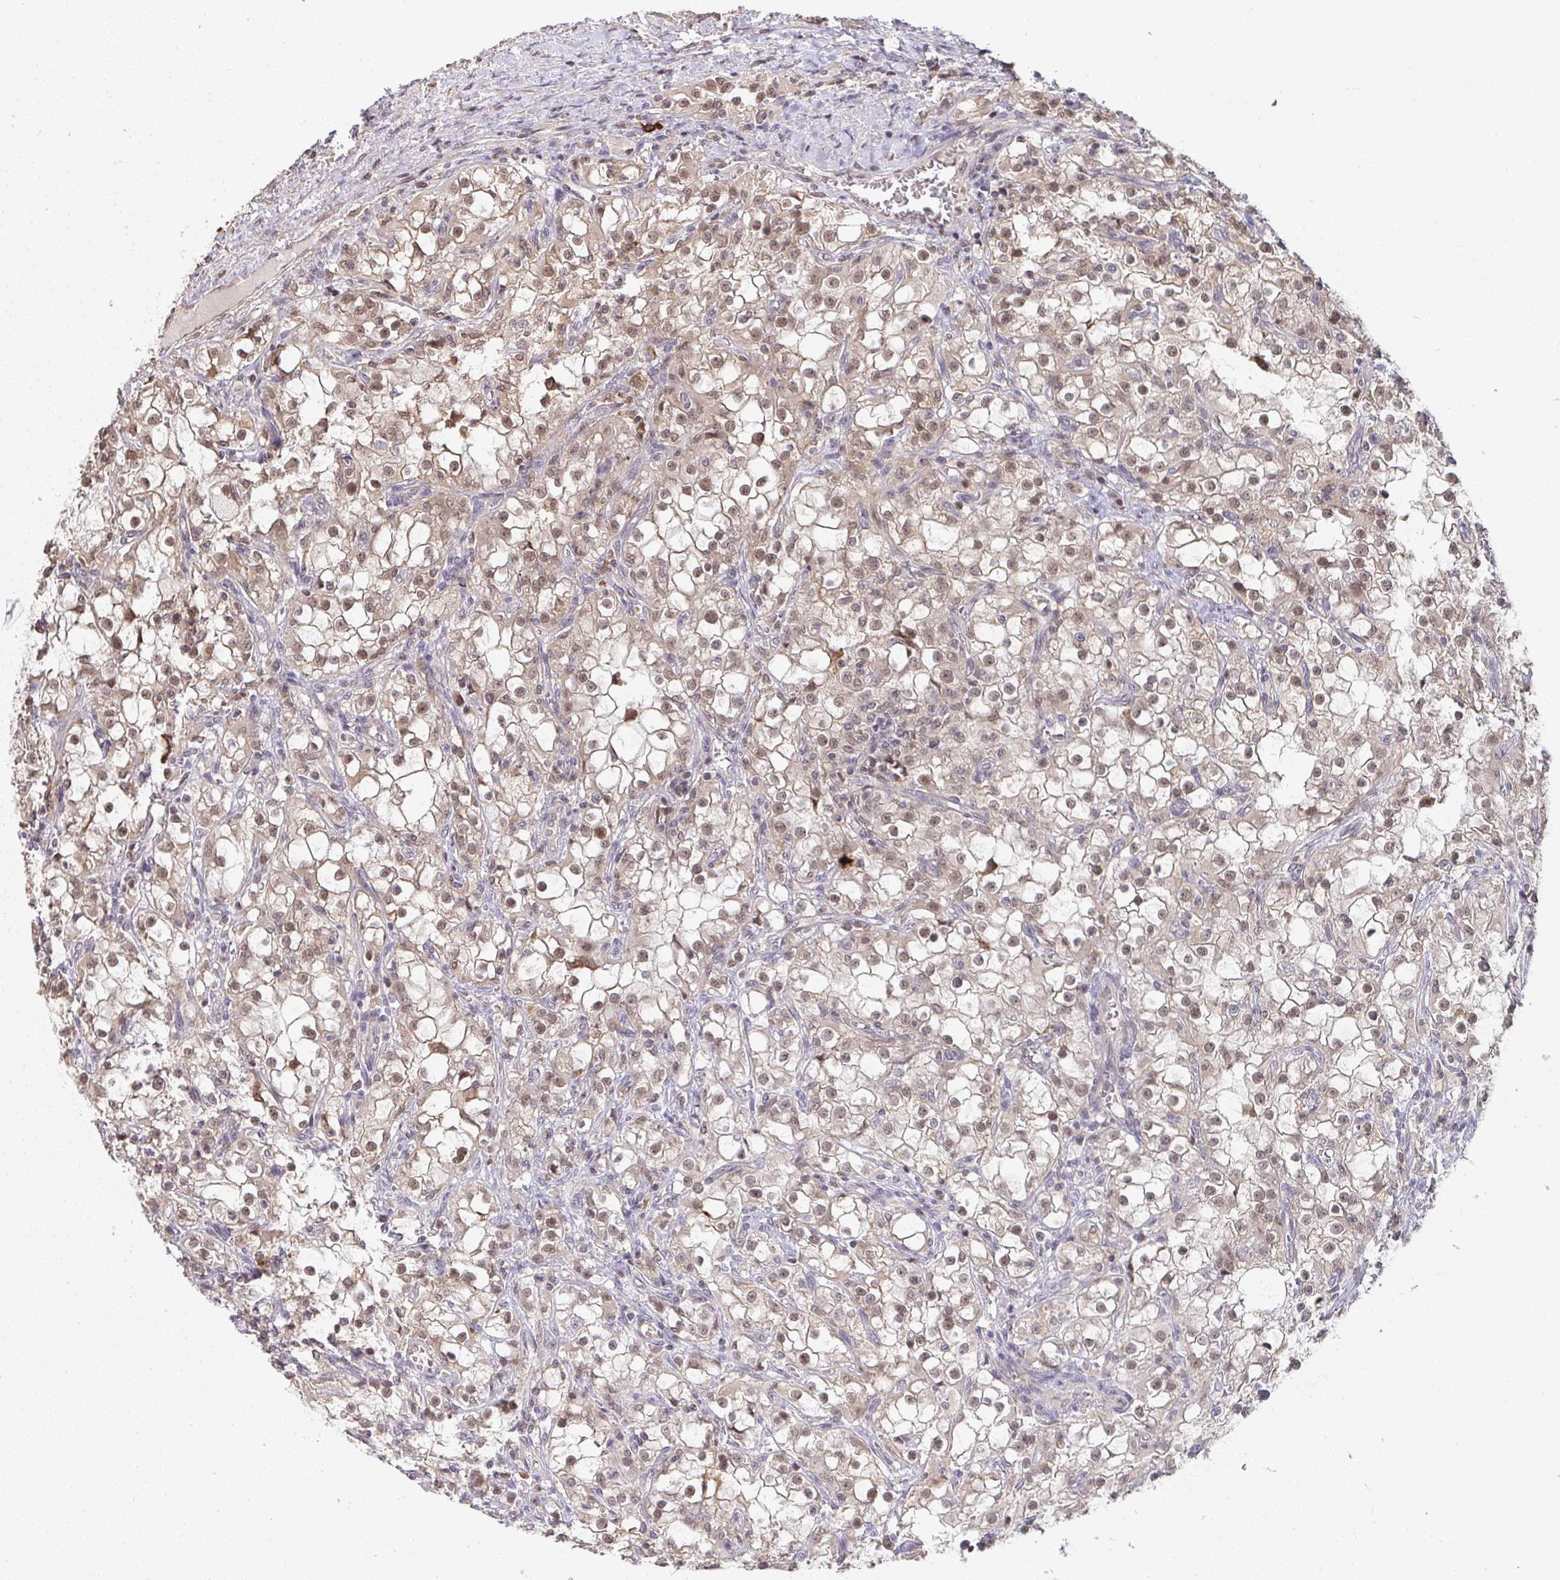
{"staining": {"intensity": "moderate", "quantity": ">75%", "location": "nuclear"}, "tissue": "renal cancer", "cell_type": "Tumor cells", "image_type": "cancer", "snomed": [{"axis": "morphology", "description": "Adenocarcinoma, NOS"}, {"axis": "topography", "description": "Kidney"}], "caption": "DAB (3,3'-diaminobenzidine) immunohistochemical staining of human renal cancer demonstrates moderate nuclear protein expression in approximately >75% of tumor cells. (brown staining indicates protein expression, while blue staining denotes nuclei).", "gene": "SAP30", "patient": {"sex": "female", "age": 74}}